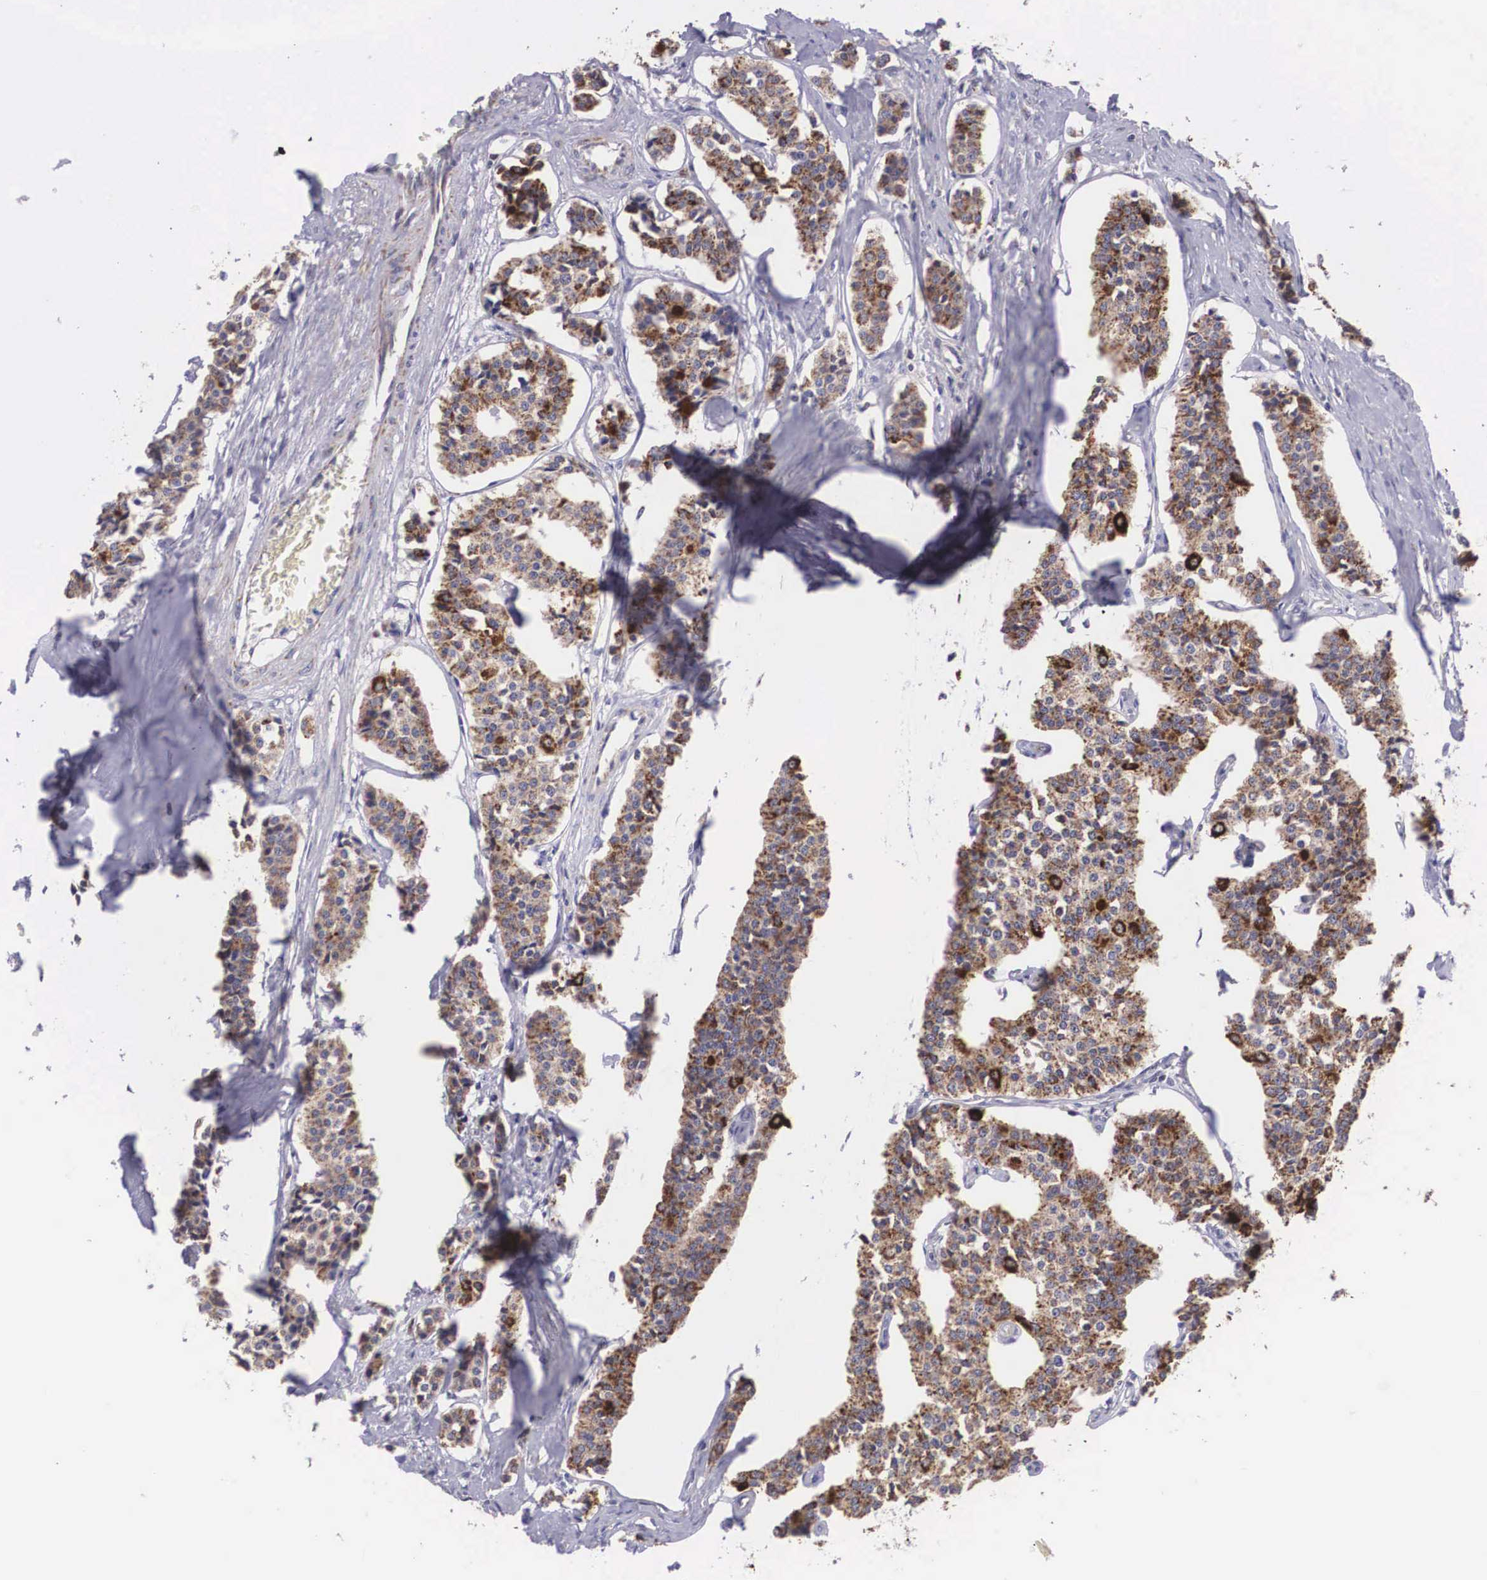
{"staining": {"intensity": "moderate", "quantity": "25%-75%", "location": "cytoplasmic/membranous"}, "tissue": "carcinoid", "cell_type": "Tumor cells", "image_type": "cancer", "snomed": [{"axis": "morphology", "description": "Carcinoid, malignant, NOS"}, {"axis": "topography", "description": "Small intestine"}], "caption": "Malignant carcinoid stained with a protein marker reveals moderate staining in tumor cells.", "gene": "ARG2", "patient": {"sex": "male", "age": 63}}